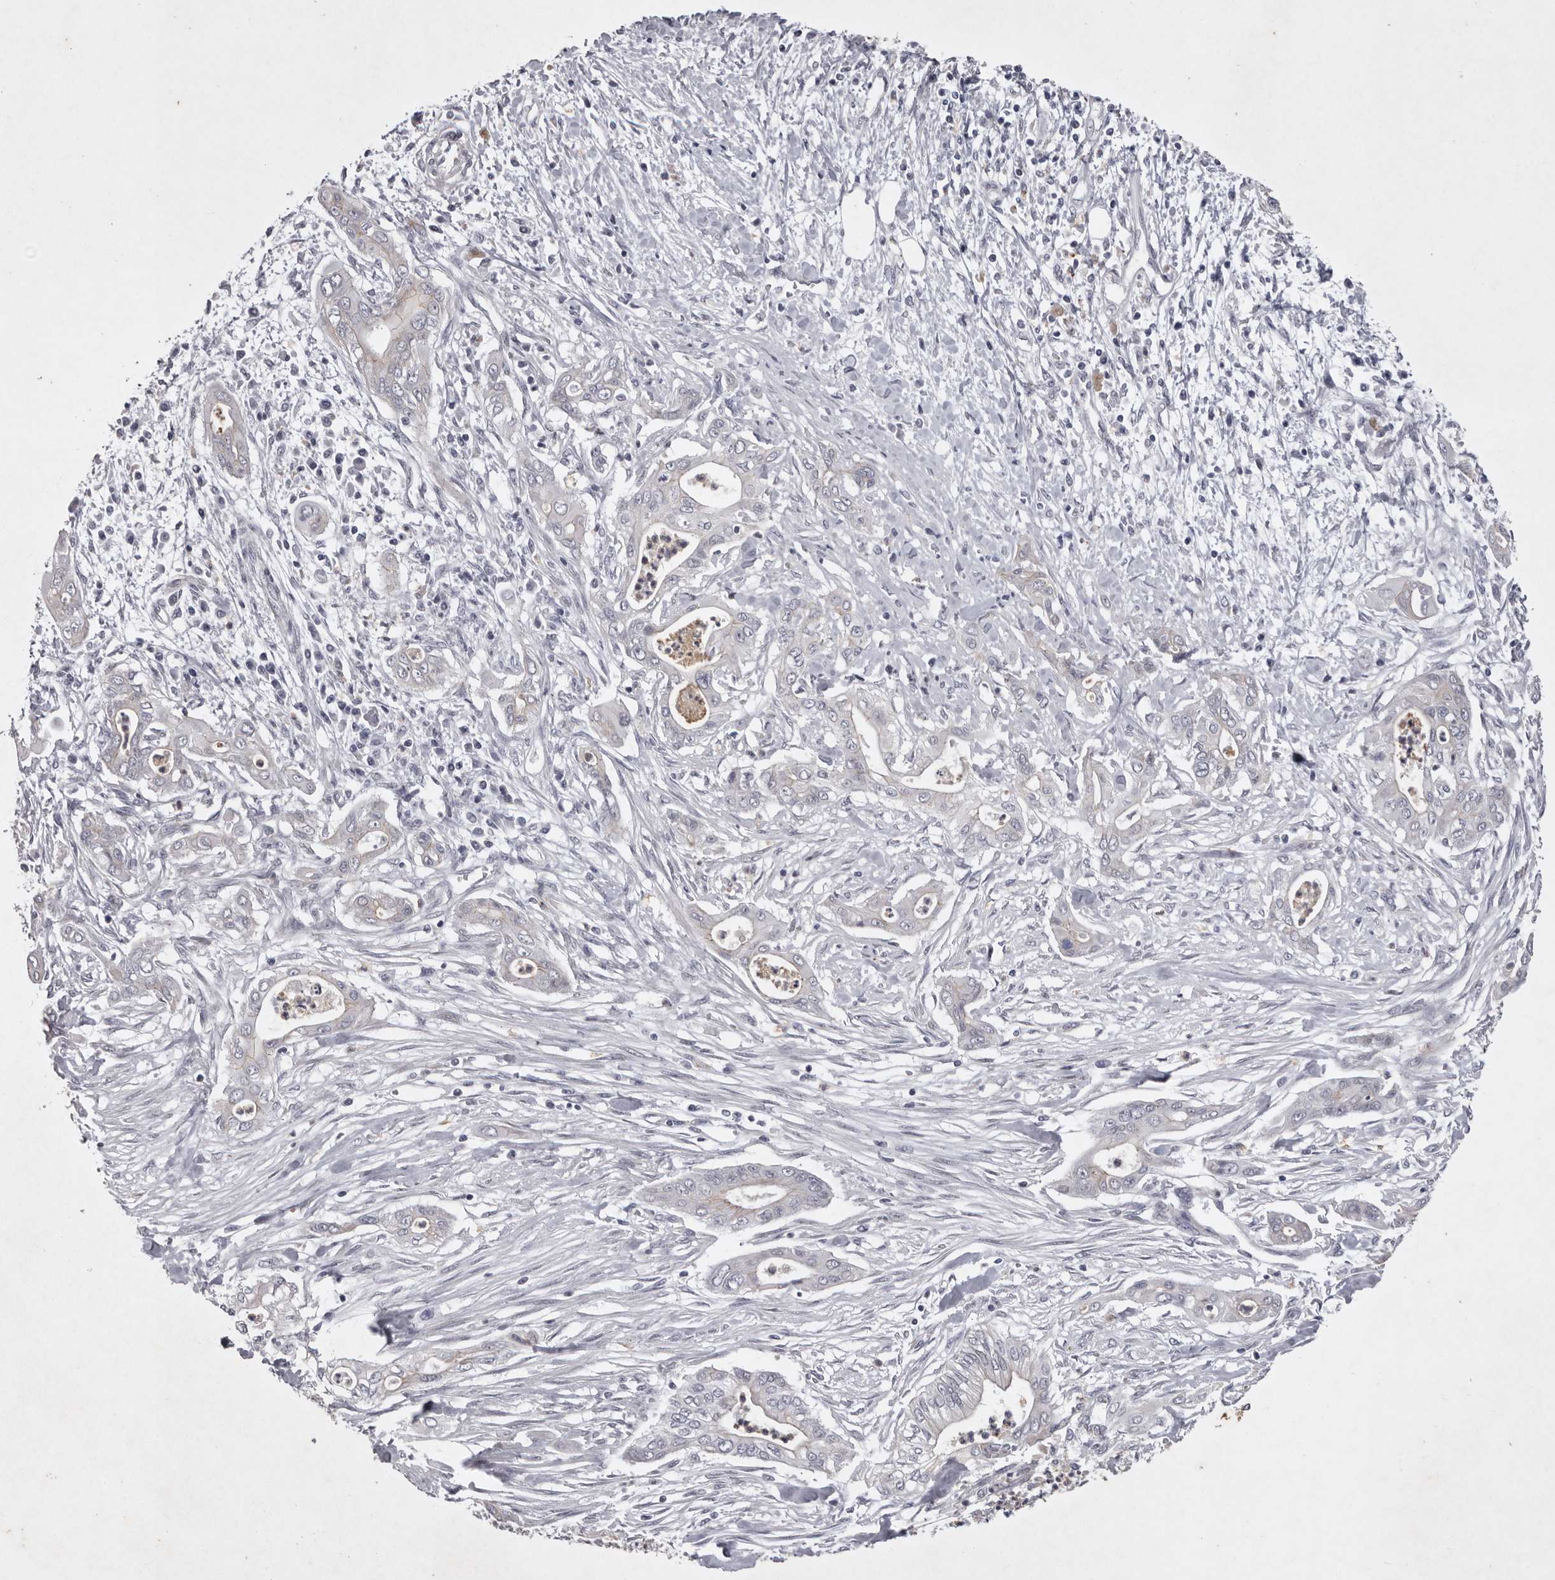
{"staining": {"intensity": "negative", "quantity": "none", "location": "none"}, "tissue": "pancreatic cancer", "cell_type": "Tumor cells", "image_type": "cancer", "snomed": [{"axis": "morphology", "description": "Adenocarcinoma, NOS"}, {"axis": "topography", "description": "Pancreas"}], "caption": "Pancreatic adenocarcinoma was stained to show a protein in brown. There is no significant staining in tumor cells.", "gene": "NKAIN4", "patient": {"sex": "male", "age": 58}}